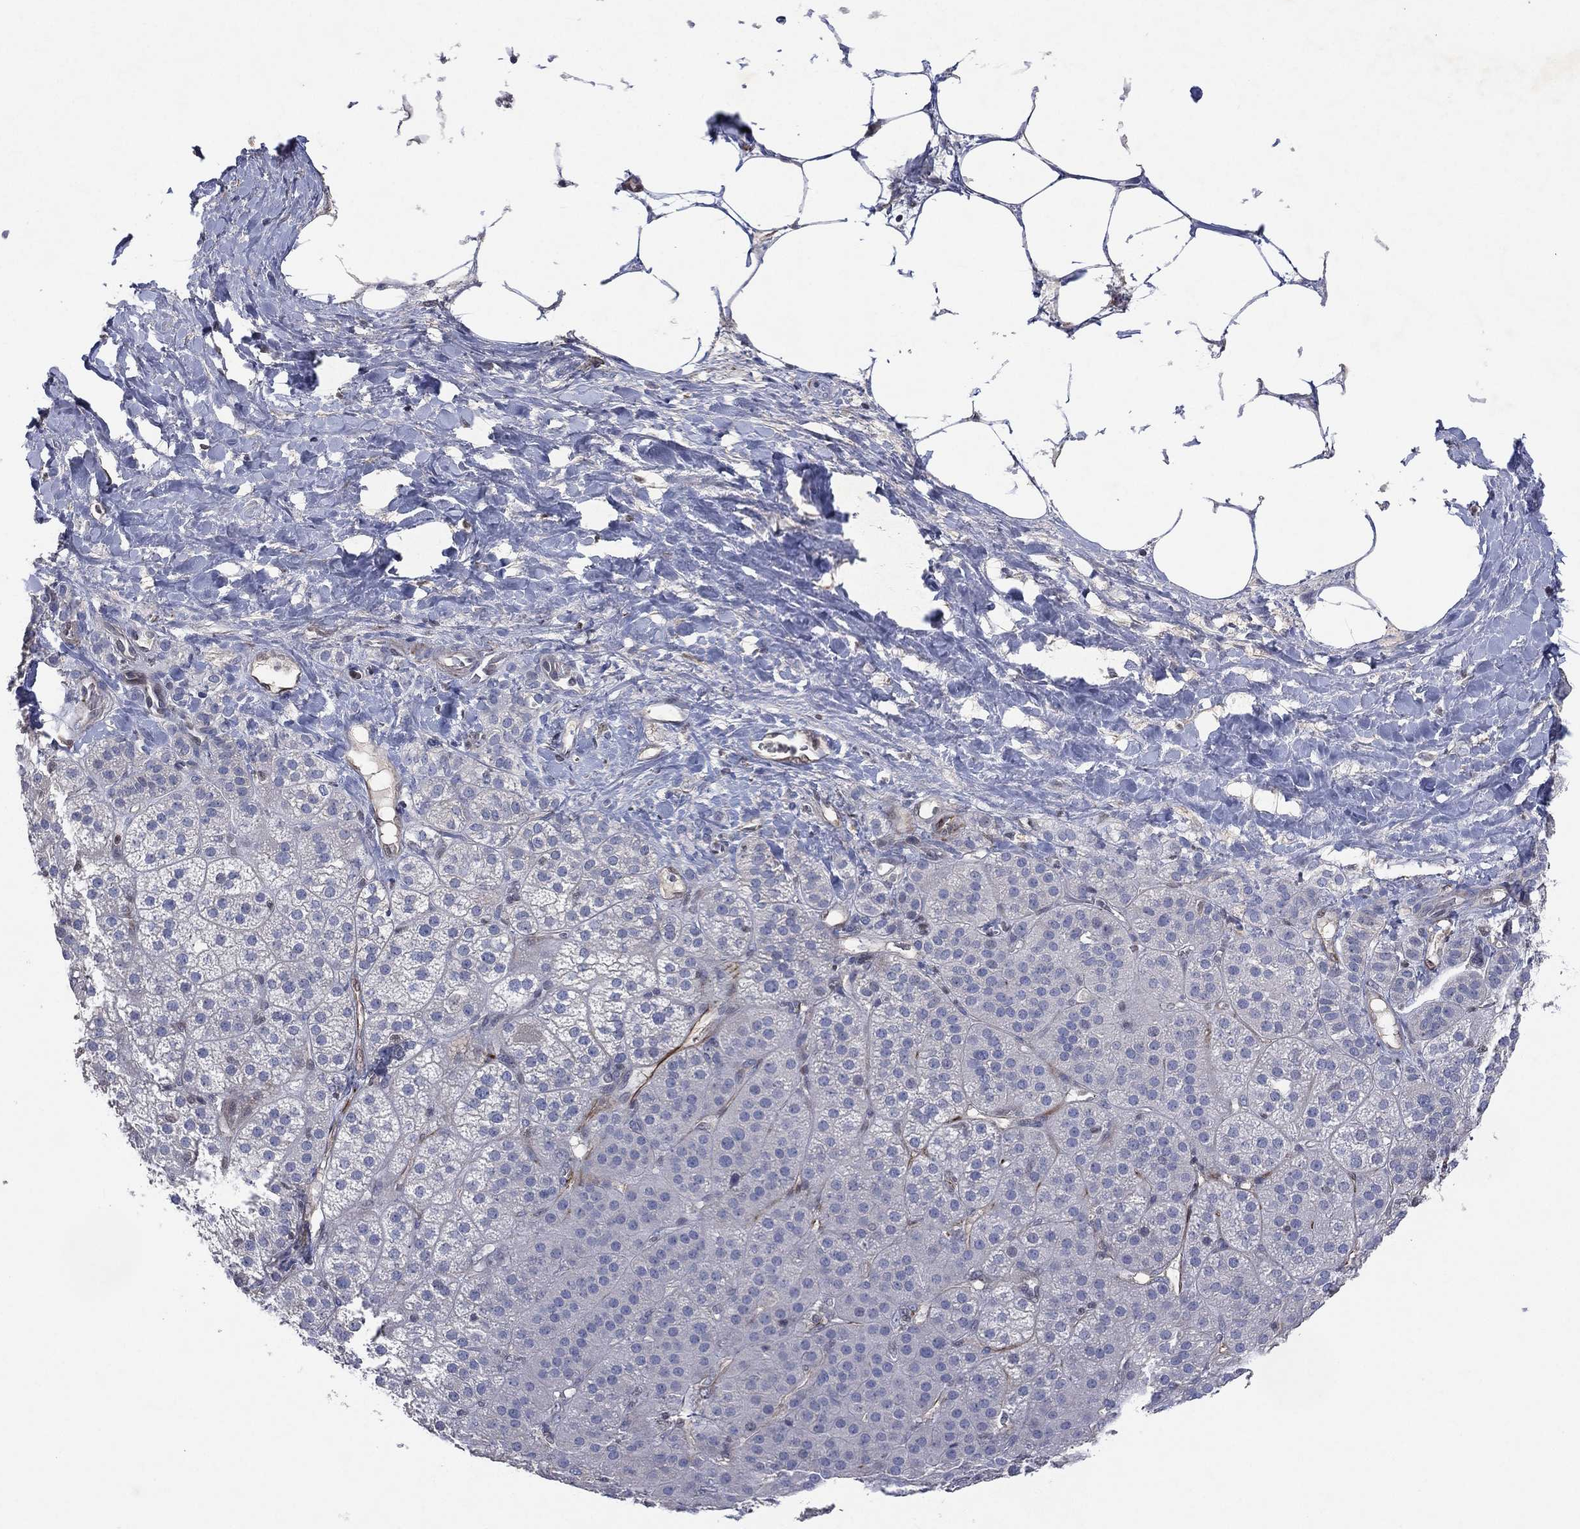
{"staining": {"intensity": "negative", "quantity": "none", "location": "none"}, "tissue": "adrenal gland", "cell_type": "Glandular cells", "image_type": "normal", "snomed": [{"axis": "morphology", "description": "Normal tissue, NOS"}, {"axis": "topography", "description": "Adrenal gland"}], "caption": "DAB immunohistochemical staining of unremarkable human adrenal gland shows no significant positivity in glandular cells. Nuclei are stained in blue.", "gene": "FLI1", "patient": {"sex": "male", "age": 57}}